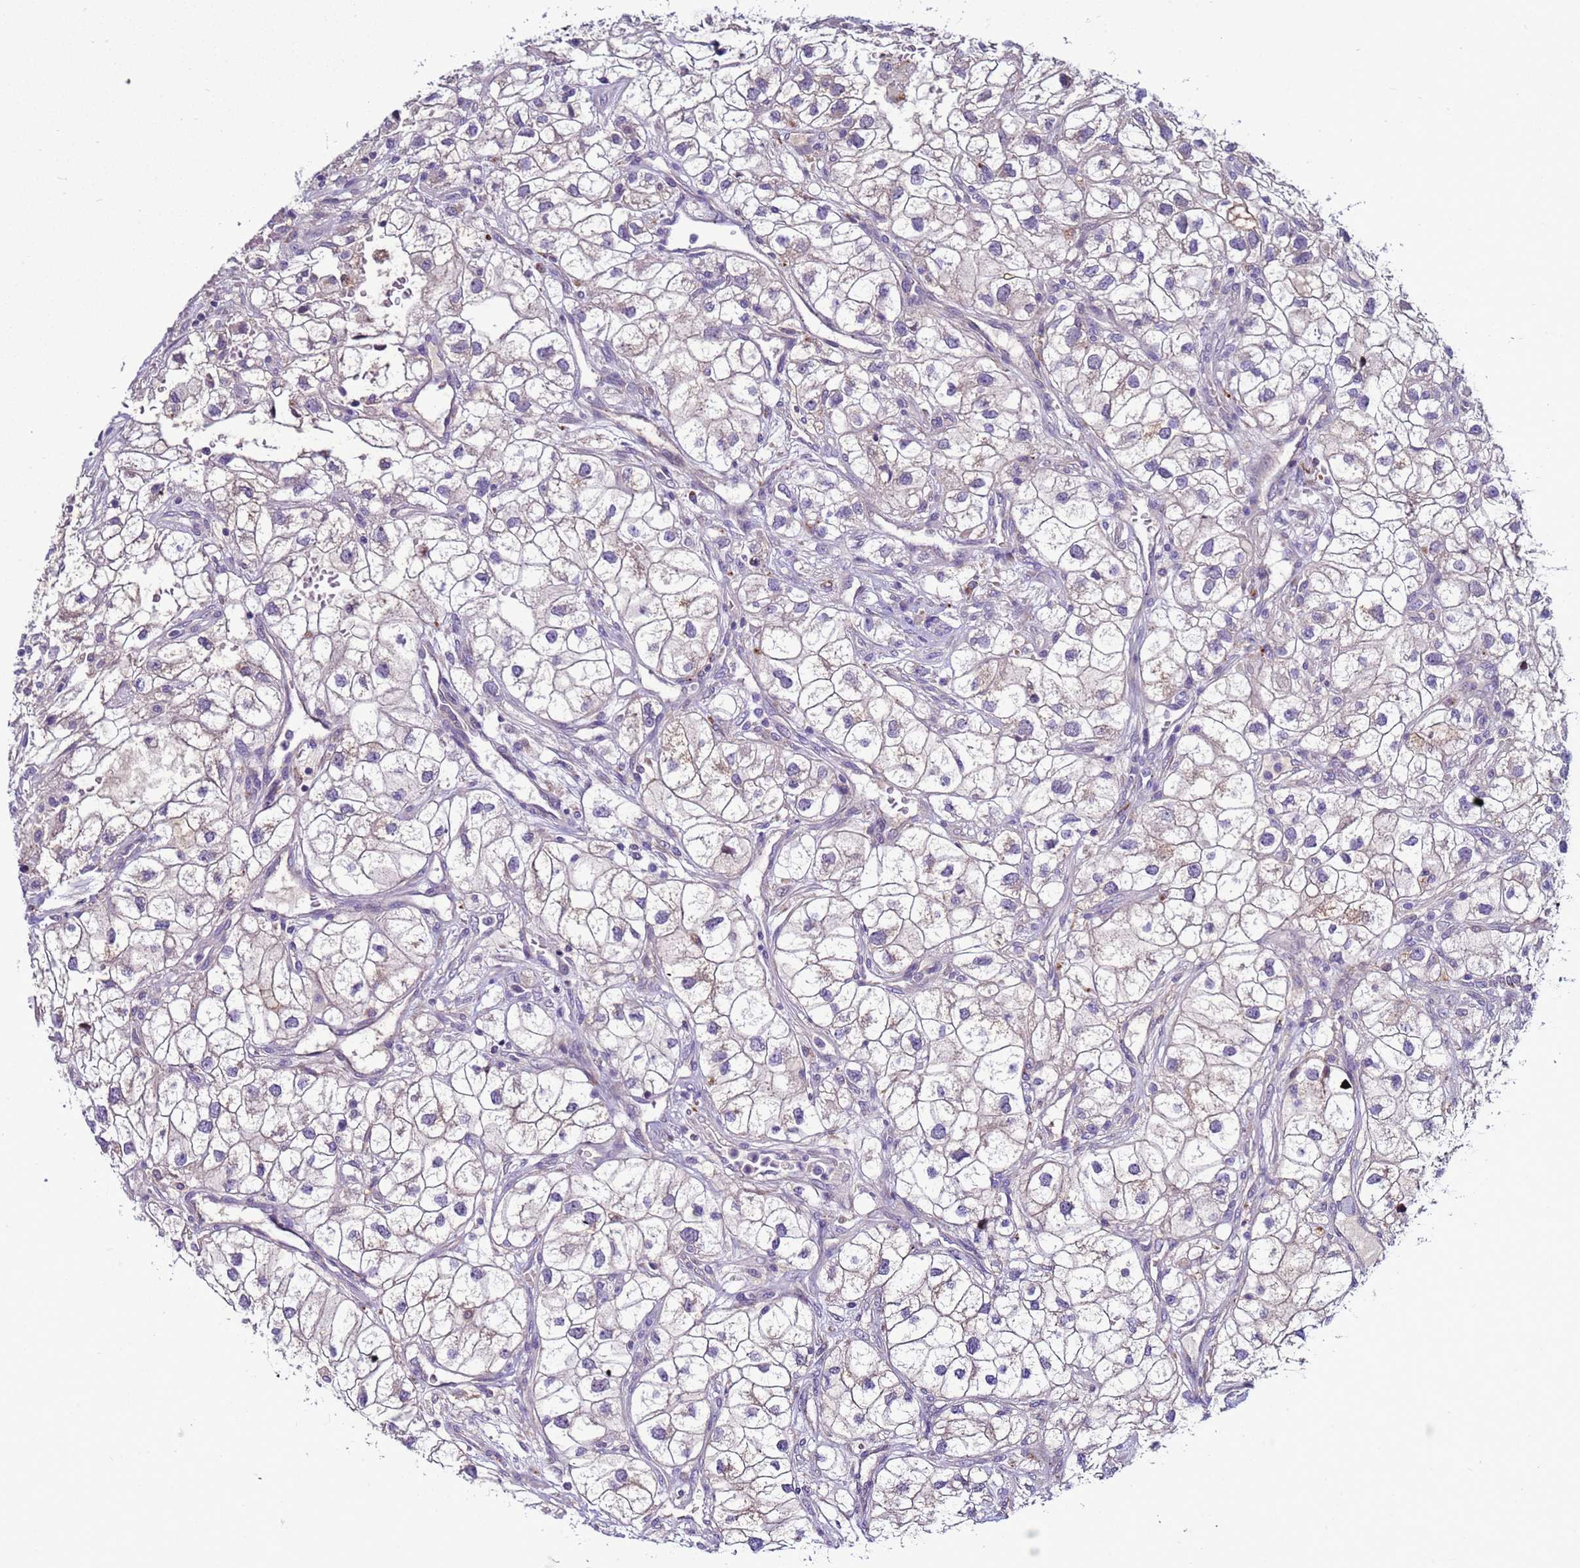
{"staining": {"intensity": "negative", "quantity": "none", "location": "none"}, "tissue": "renal cancer", "cell_type": "Tumor cells", "image_type": "cancer", "snomed": [{"axis": "morphology", "description": "Adenocarcinoma, NOS"}, {"axis": "topography", "description": "Kidney"}], "caption": "DAB immunohistochemical staining of human renal cancer displays no significant positivity in tumor cells. (DAB (3,3'-diaminobenzidine) immunohistochemistry (IHC), high magnification).", "gene": "NAT2", "patient": {"sex": "male", "age": 59}}